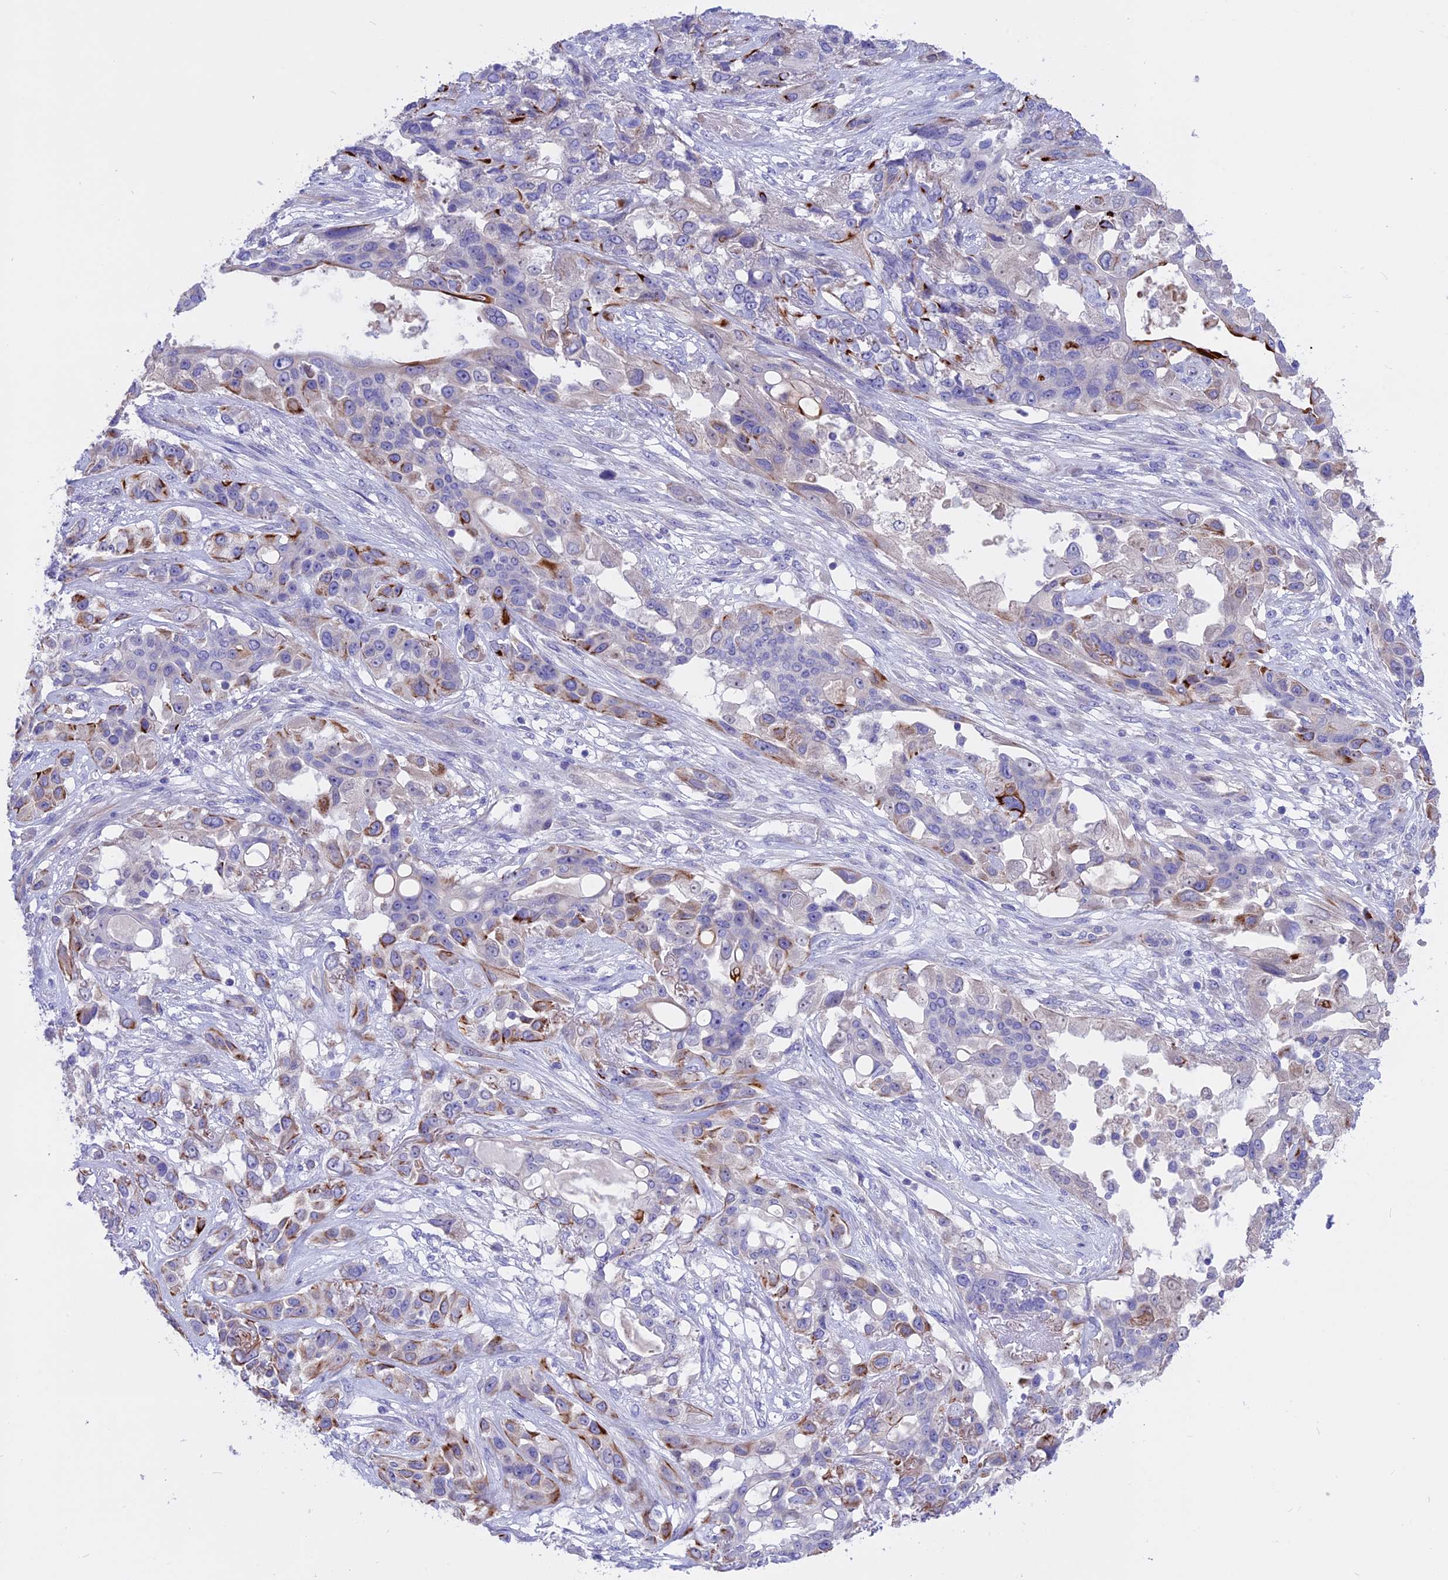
{"staining": {"intensity": "moderate", "quantity": "<25%", "location": "cytoplasmic/membranous"}, "tissue": "lung cancer", "cell_type": "Tumor cells", "image_type": "cancer", "snomed": [{"axis": "morphology", "description": "Squamous cell carcinoma, NOS"}, {"axis": "topography", "description": "Lung"}], "caption": "Lung cancer (squamous cell carcinoma) stained with a protein marker displays moderate staining in tumor cells.", "gene": "TMEM138", "patient": {"sex": "female", "age": 70}}